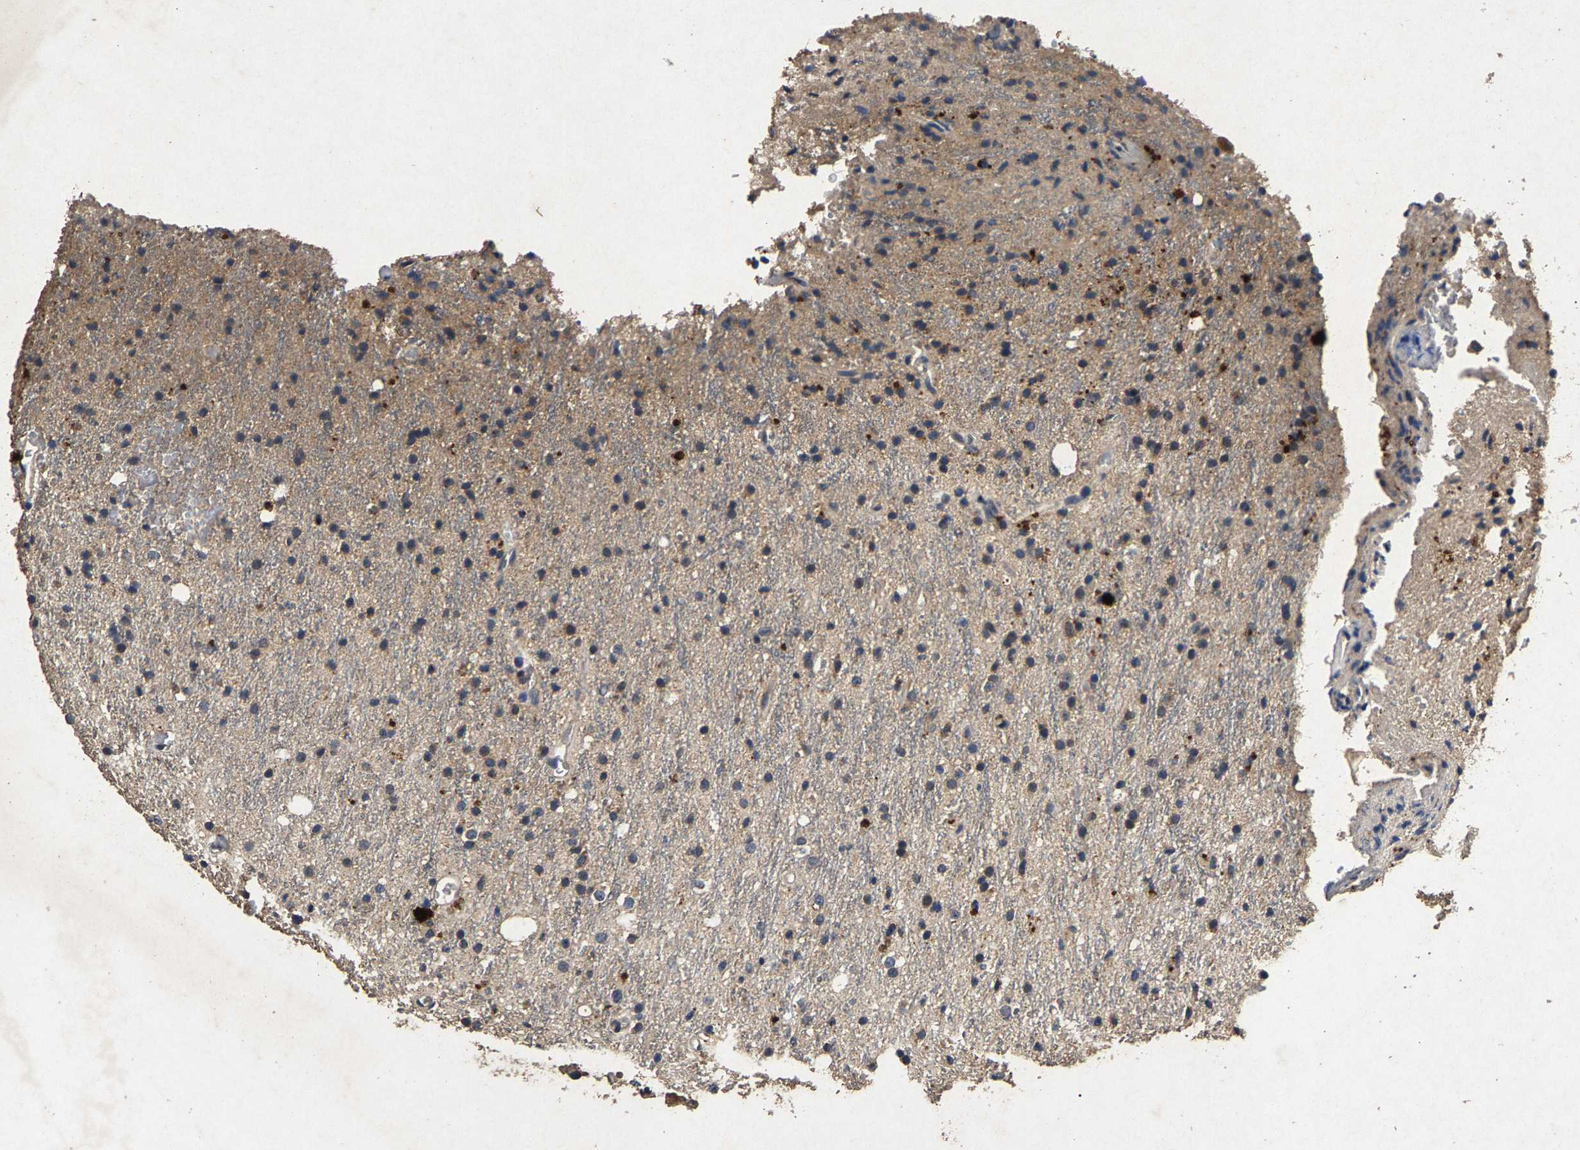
{"staining": {"intensity": "negative", "quantity": "none", "location": "none"}, "tissue": "glioma", "cell_type": "Tumor cells", "image_type": "cancer", "snomed": [{"axis": "morphology", "description": "Glioma, malignant, High grade"}, {"axis": "topography", "description": "Brain"}], "caption": "An image of glioma stained for a protein shows no brown staining in tumor cells.", "gene": "PPP1CC", "patient": {"sex": "male", "age": 47}}